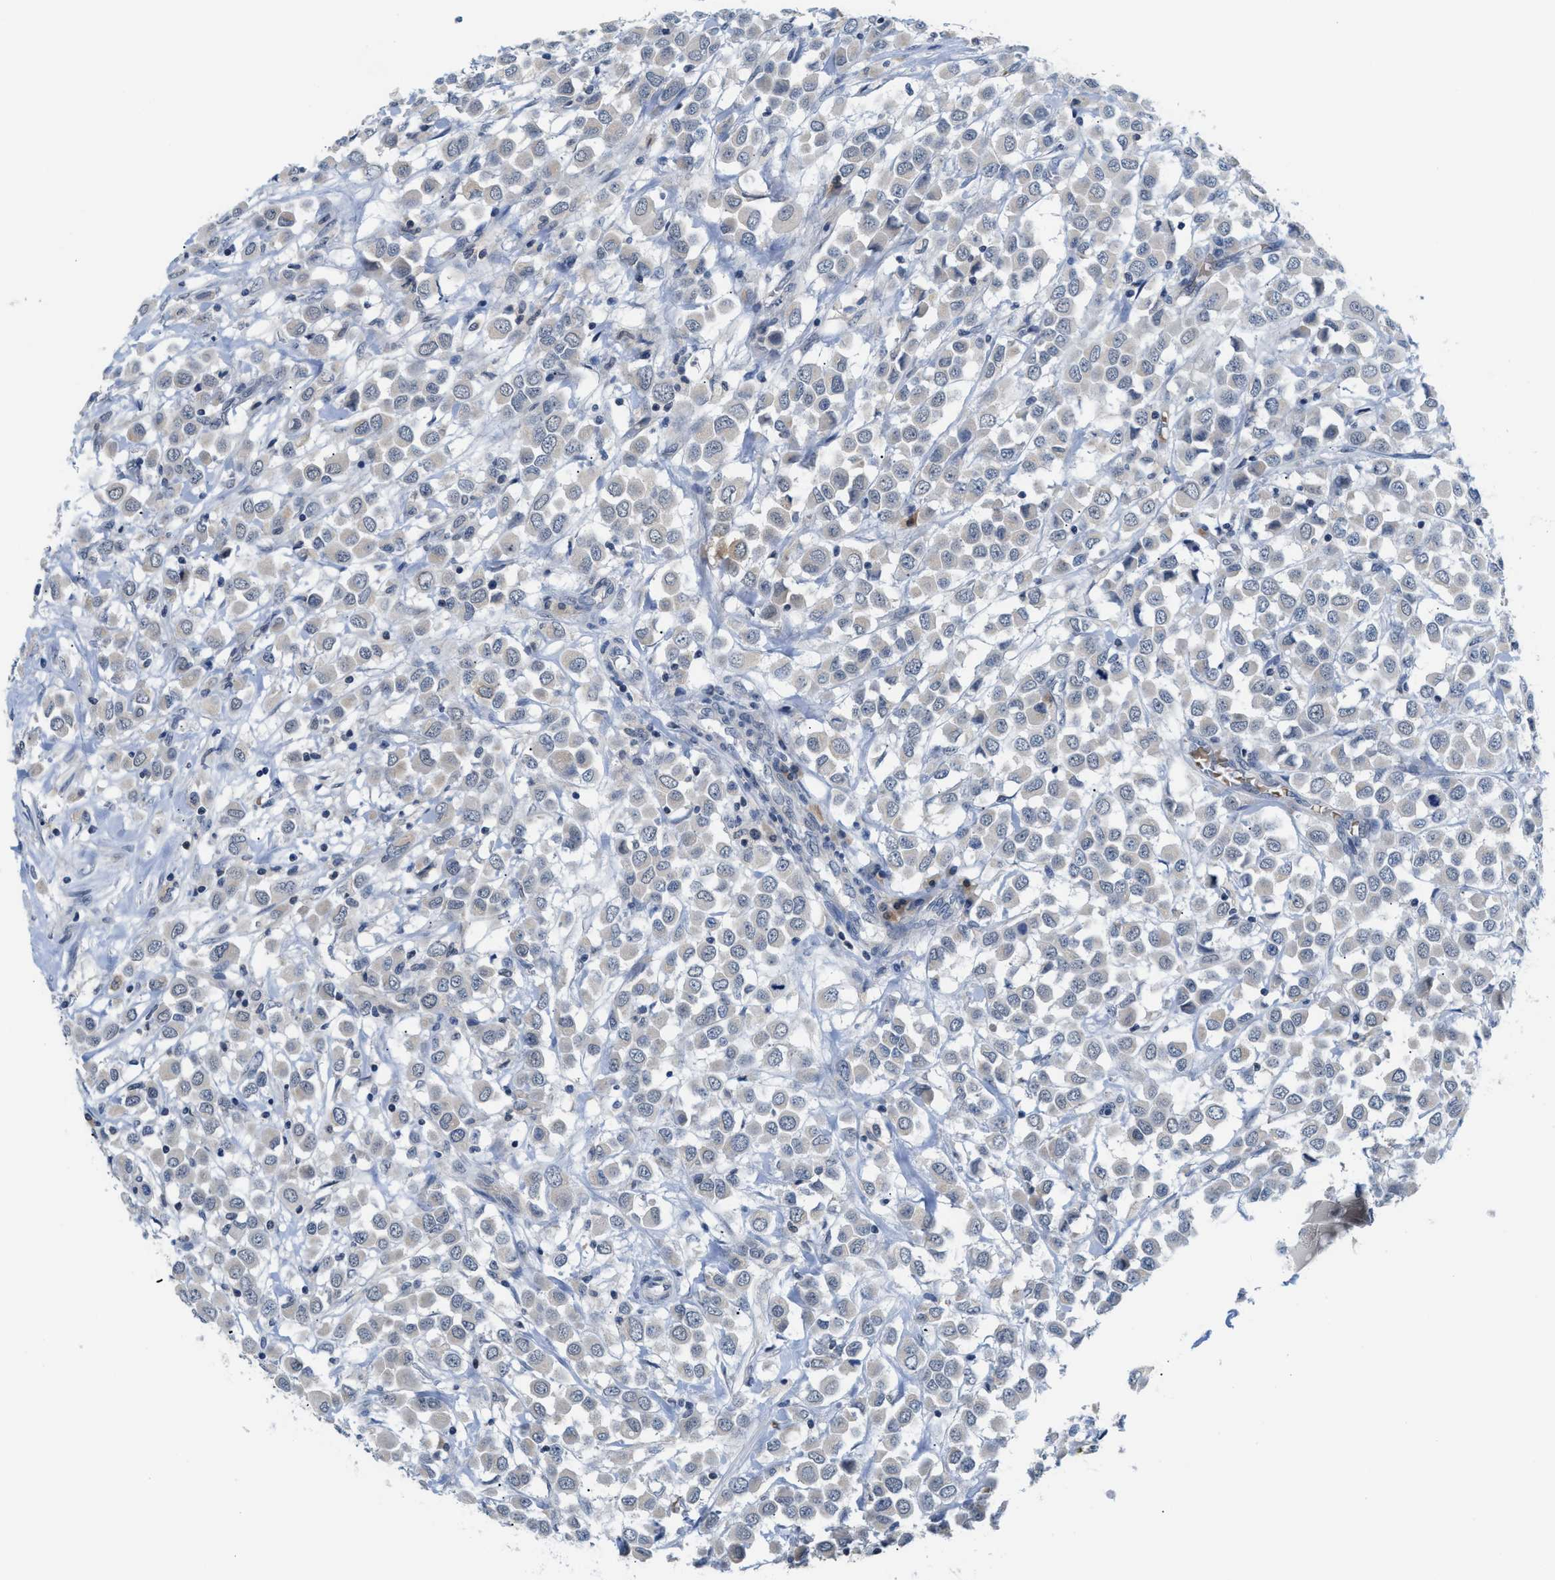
{"staining": {"intensity": "negative", "quantity": "none", "location": "none"}, "tissue": "breast cancer", "cell_type": "Tumor cells", "image_type": "cancer", "snomed": [{"axis": "morphology", "description": "Duct carcinoma"}, {"axis": "topography", "description": "Breast"}], "caption": "IHC image of infiltrating ductal carcinoma (breast) stained for a protein (brown), which shows no expression in tumor cells.", "gene": "PSAT1", "patient": {"sex": "female", "age": 61}}